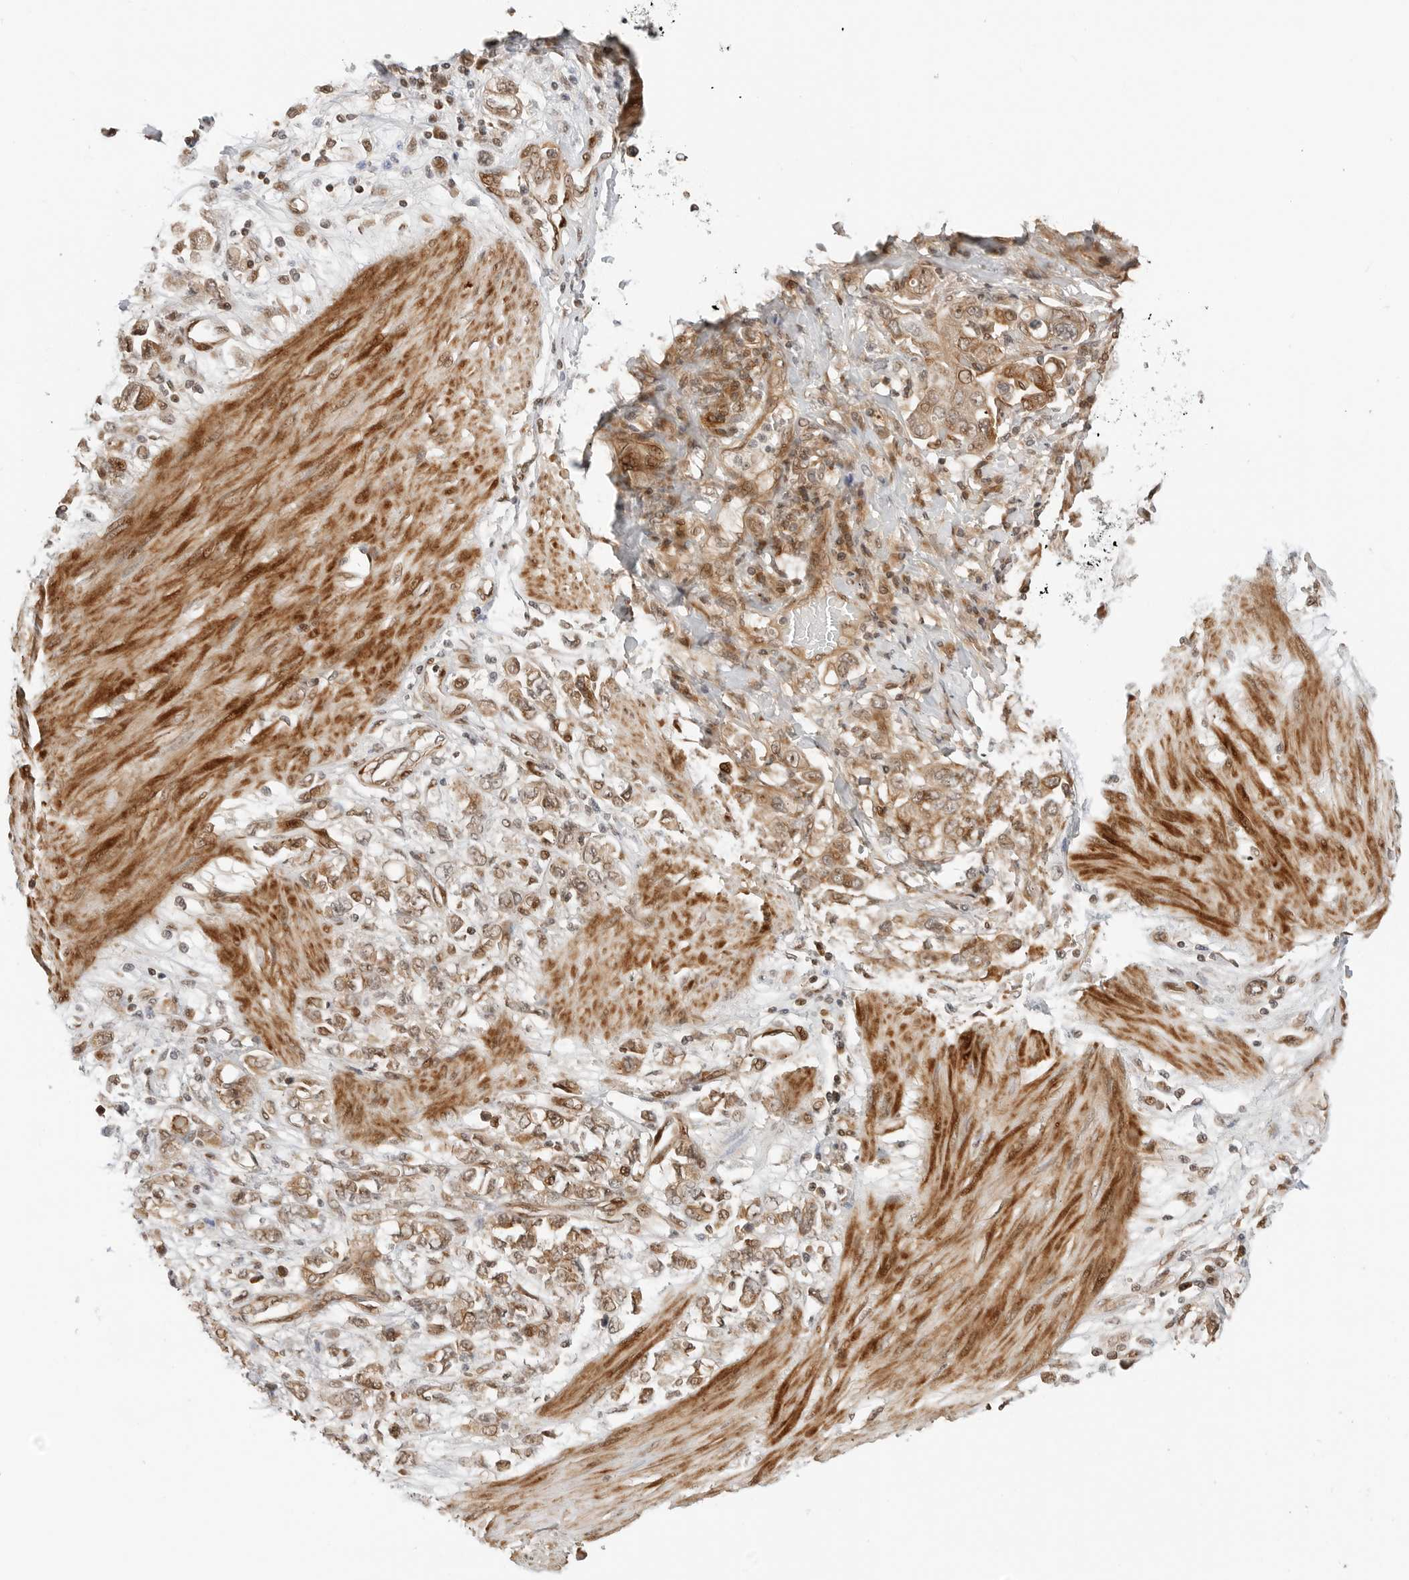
{"staining": {"intensity": "moderate", "quantity": ">75%", "location": "cytoplasmic/membranous,nuclear"}, "tissue": "stomach cancer", "cell_type": "Tumor cells", "image_type": "cancer", "snomed": [{"axis": "morphology", "description": "Adenocarcinoma, NOS"}, {"axis": "topography", "description": "Stomach"}], "caption": "Human stomach cancer stained for a protein (brown) exhibits moderate cytoplasmic/membranous and nuclear positive positivity in about >75% of tumor cells.", "gene": "GEM", "patient": {"sex": "female", "age": 76}}